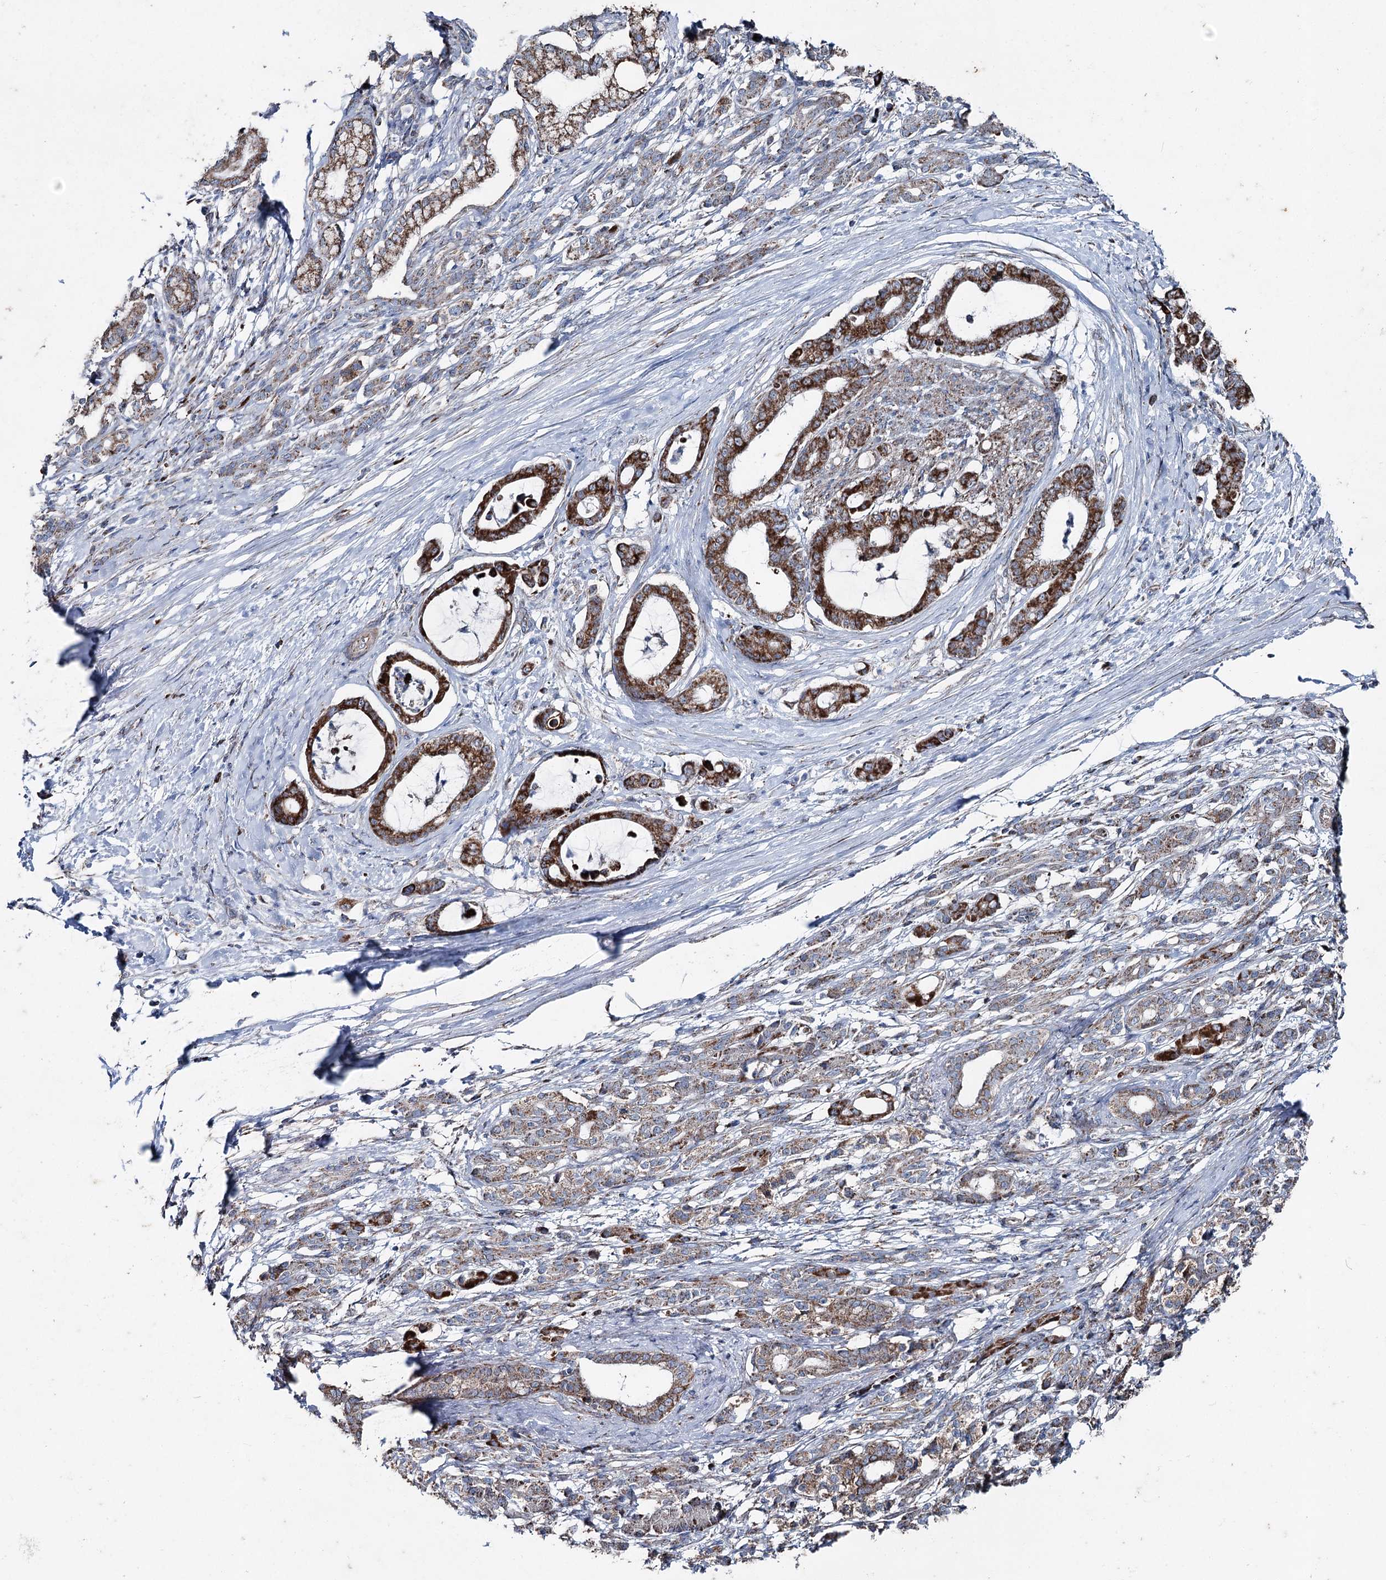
{"staining": {"intensity": "strong", "quantity": ">75%", "location": "cytoplasmic/membranous"}, "tissue": "pancreatic cancer", "cell_type": "Tumor cells", "image_type": "cancer", "snomed": [{"axis": "morphology", "description": "Adenocarcinoma, NOS"}, {"axis": "topography", "description": "Pancreas"}], "caption": "Pancreatic cancer tissue demonstrates strong cytoplasmic/membranous positivity in about >75% of tumor cells, visualized by immunohistochemistry.", "gene": "UCN3", "patient": {"sex": "female", "age": 55}}